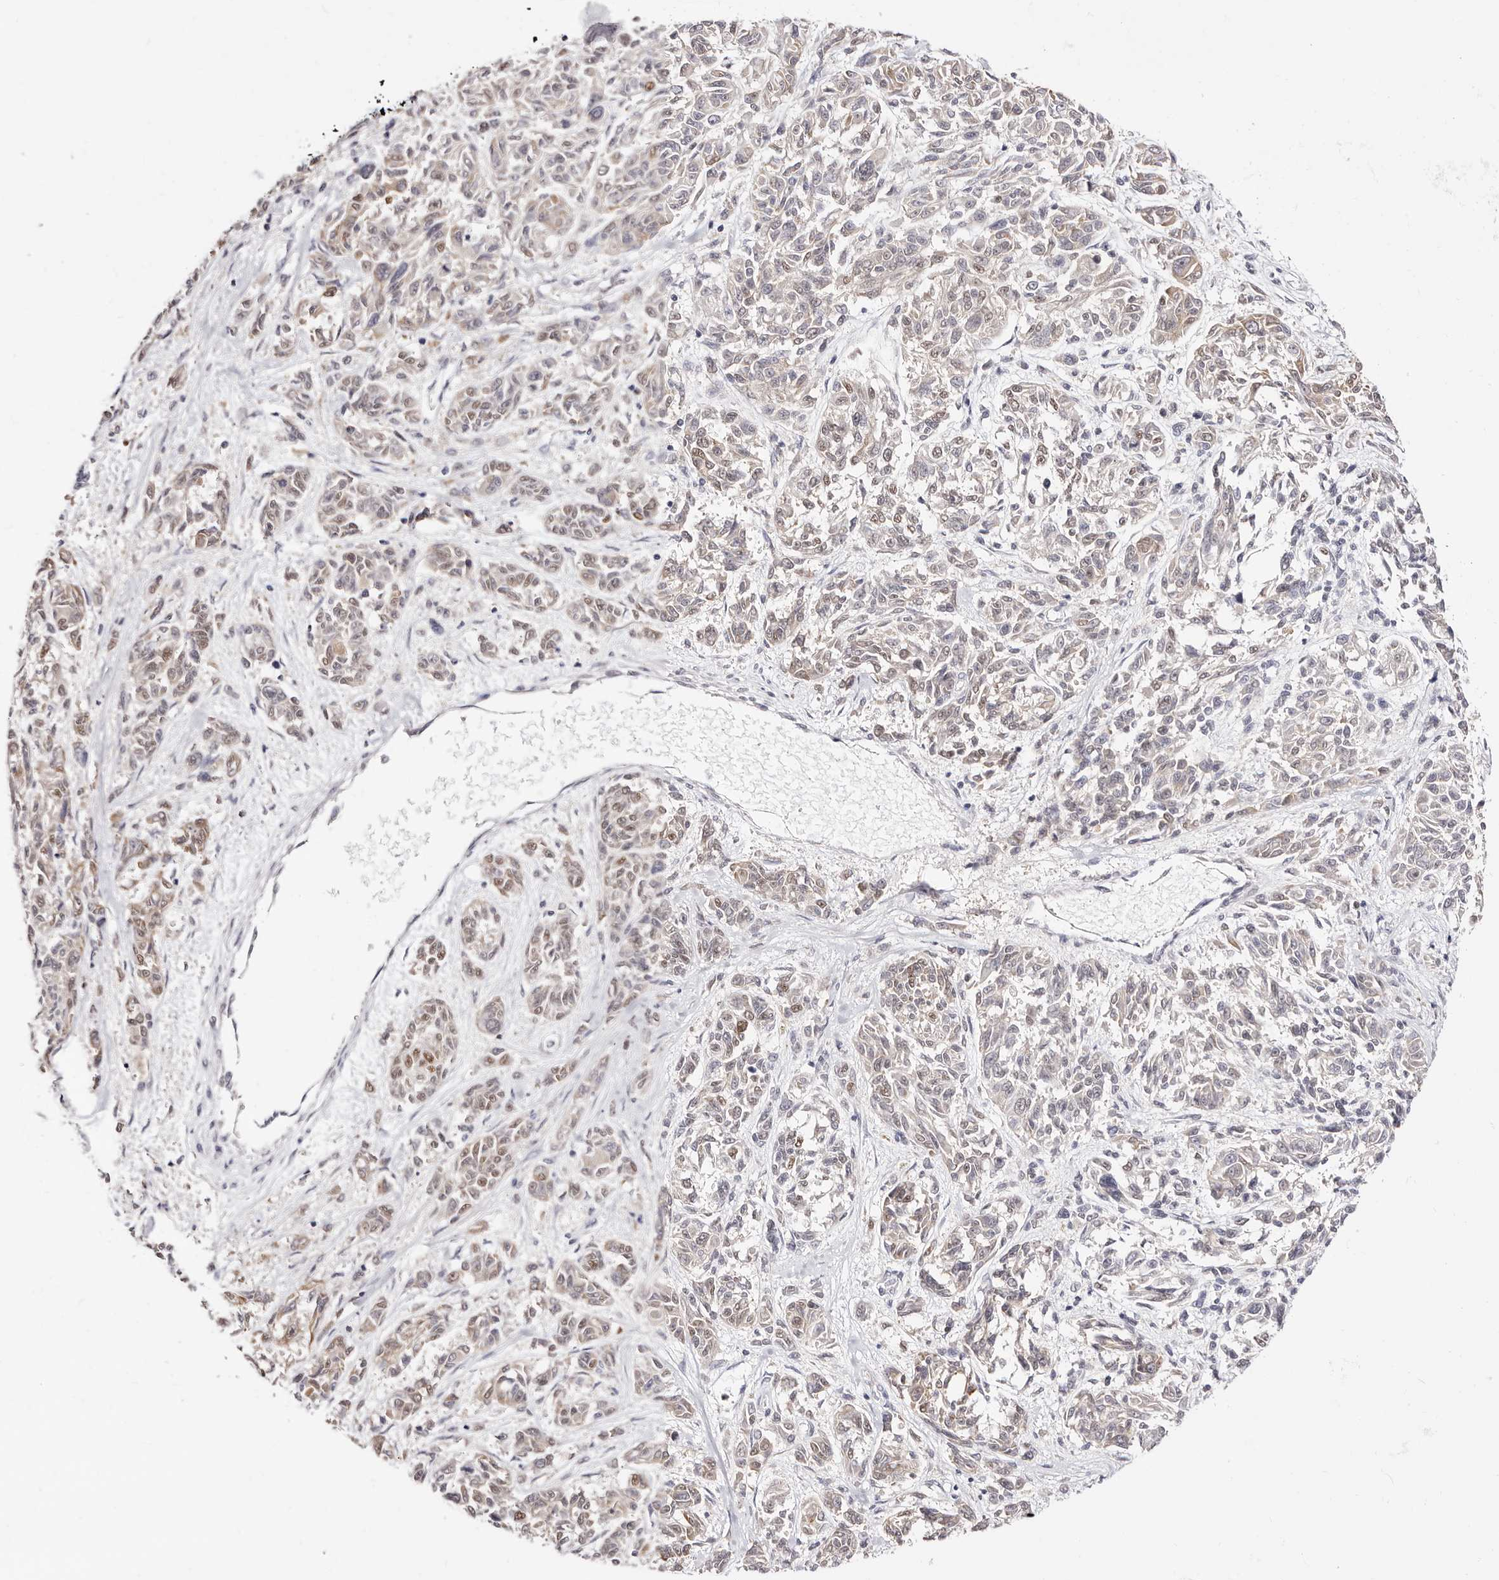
{"staining": {"intensity": "moderate", "quantity": "25%-75%", "location": "nuclear"}, "tissue": "melanoma", "cell_type": "Tumor cells", "image_type": "cancer", "snomed": [{"axis": "morphology", "description": "Malignant melanoma, NOS"}, {"axis": "topography", "description": "Skin"}], "caption": "Protein expression analysis of human malignant melanoma reveals moderate nuclear expression in about 25%-75% of tumor cells.", "gene": "TKT", "patient": {"sex": "male", "age": 53}}